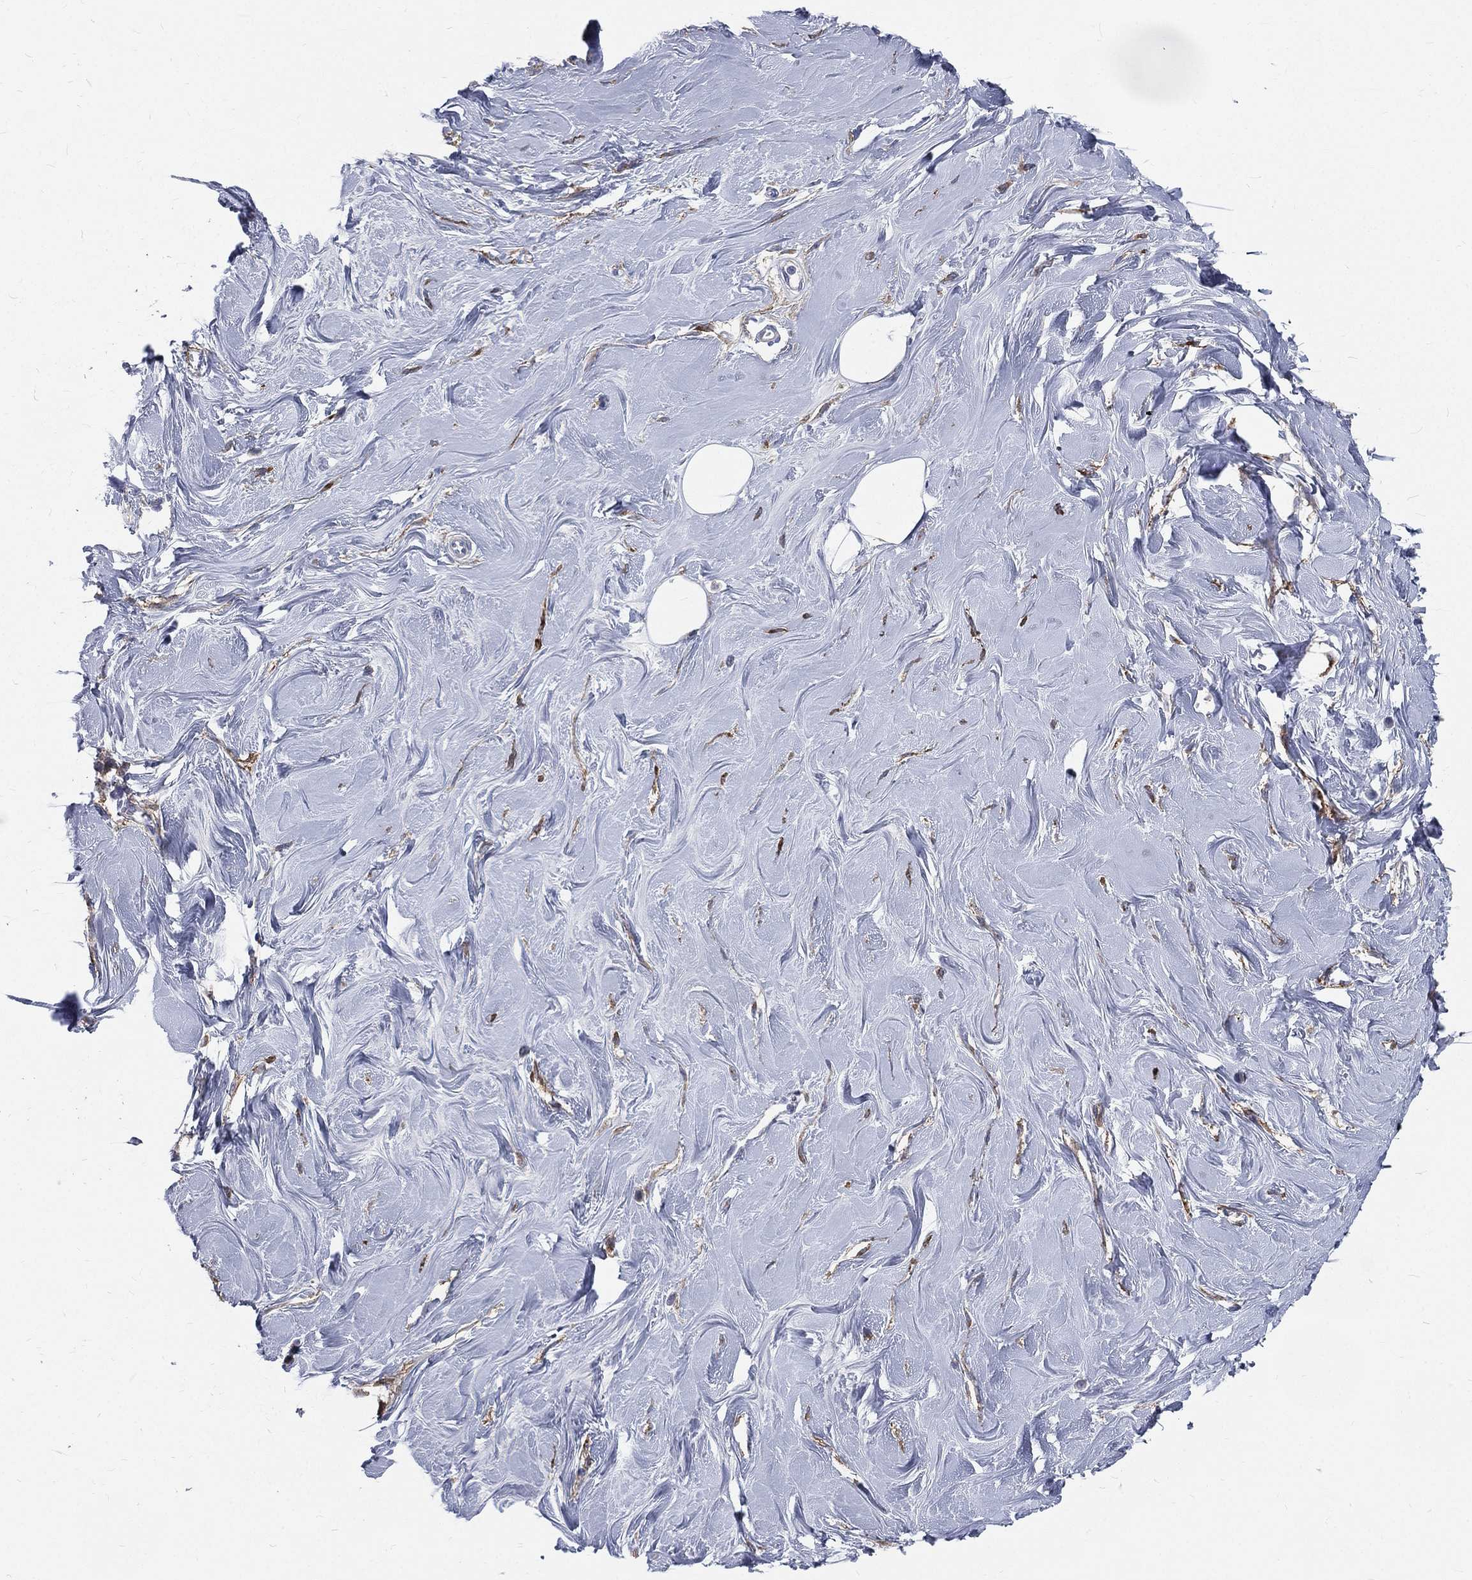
{"staining": {"intensity": "negative", "quantity": "none", "location": "none"}, "tissue": "adipose tissue", "cell_type": "Adipocytes", "image_type": "normal", "snomed": [{"axis": "morphology", "description": "Normal tissue, NOS"}, {"axis": "topography", "description": "Breast"}], "caption": "The immunohistochemistry (IHC) micrograph has no significant staining in adipocytes of adipose tissue.", "gene": "BASP1", "patient": {"sex": "female", "age": 49}}